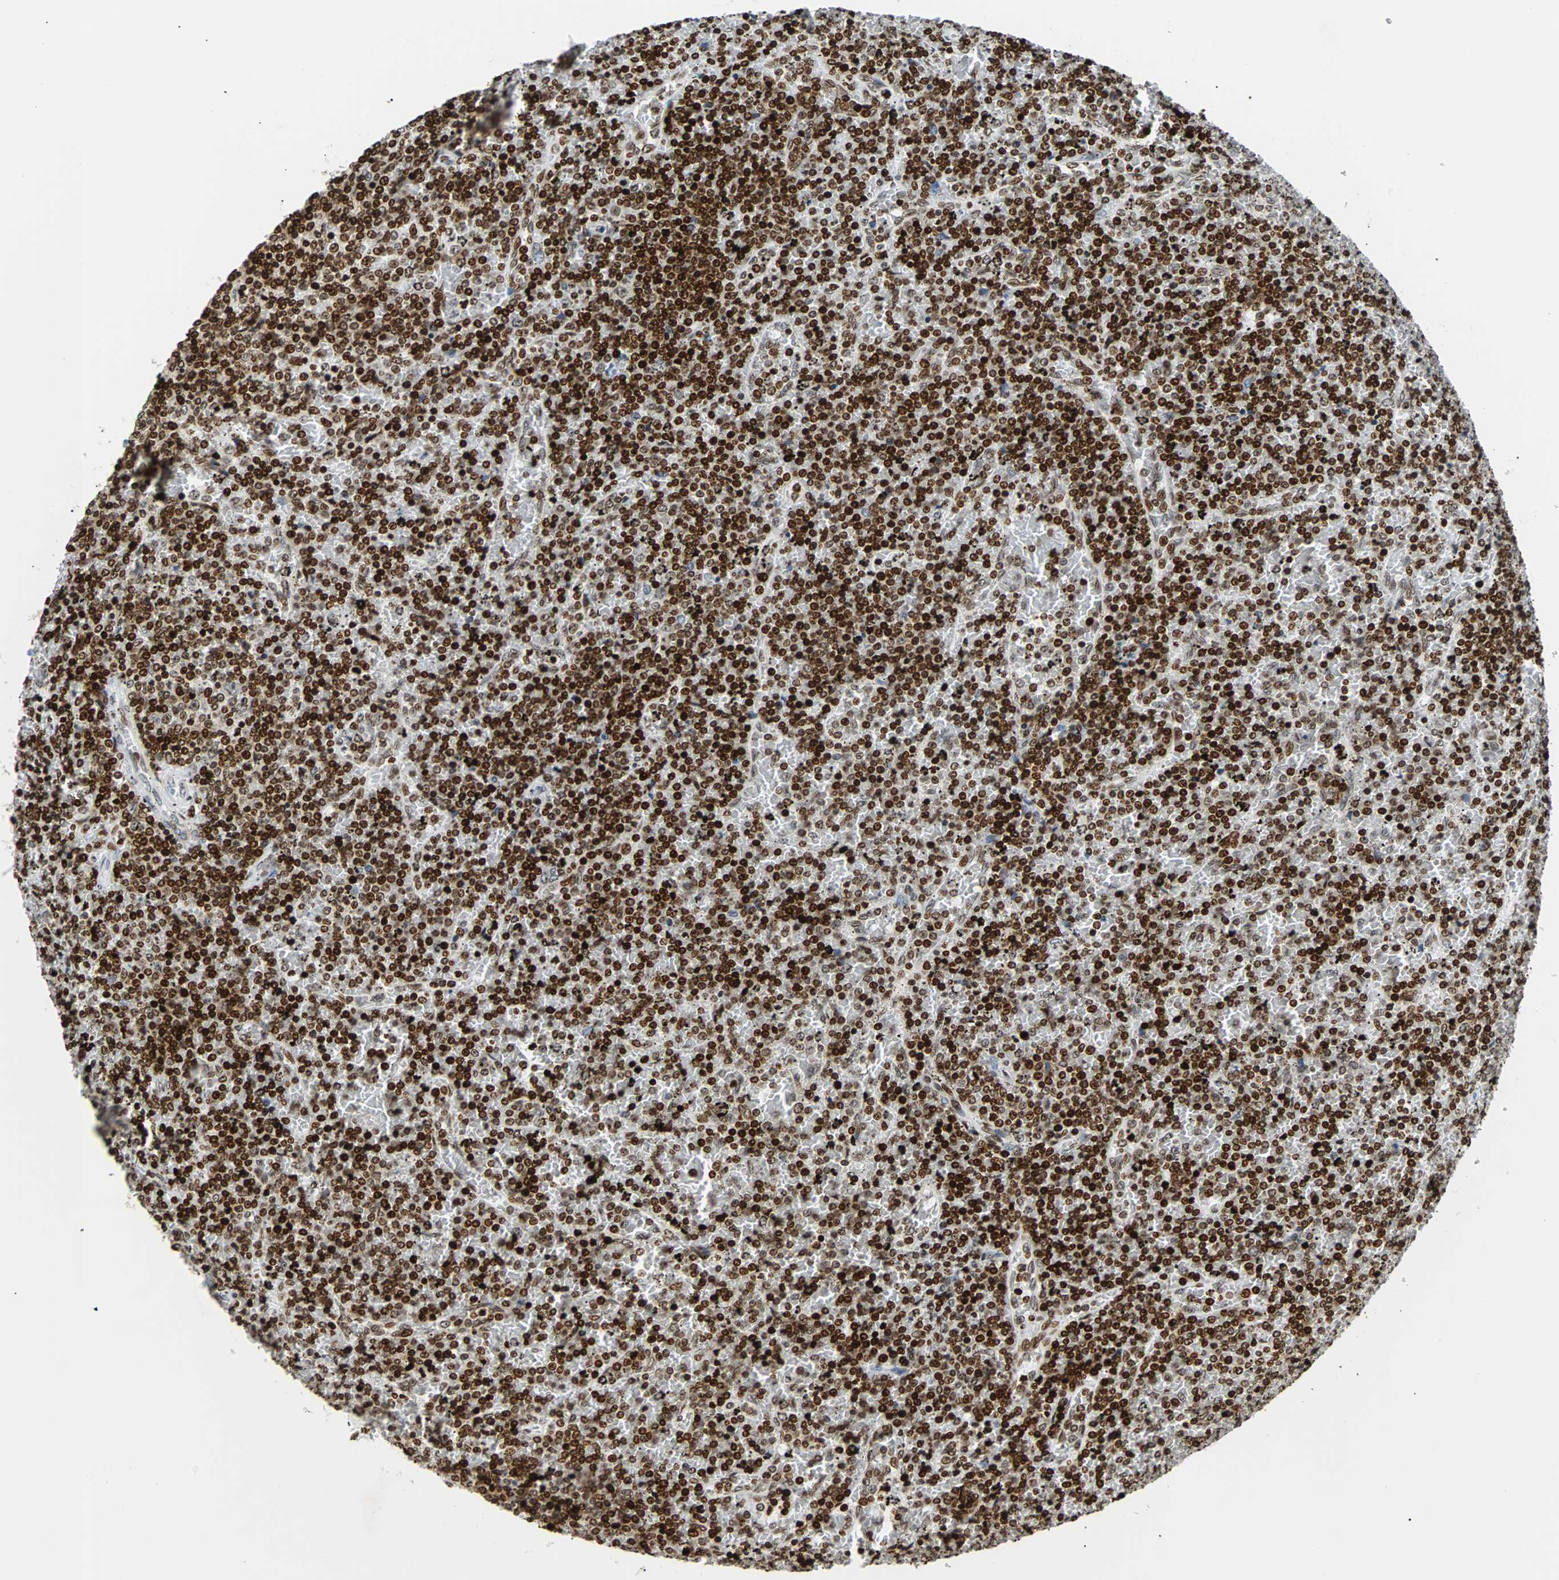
{"staining": {"intensity": "strong", "quantity": ">75%", "location": "nuclear"}, "tissue": "lymphoma", "cell_type": "Tumor cells", "image_type": "cancer", "snomed": [{"axis": "morphology", "description": "Malignant lymphoma, non-Hodgkin's type, Low grade"}, {"axis": "topography", "description": "Spleen"}], "caption": "About >75% of tumor cells in malignant lymphoma, non-Hodgkin's type (low-grade) show strong nuclear protein positivity as visualized by brown immunohistochemical staining.", "gene": "ZNF131", "patient": {"sex": "female", "age": 77}}